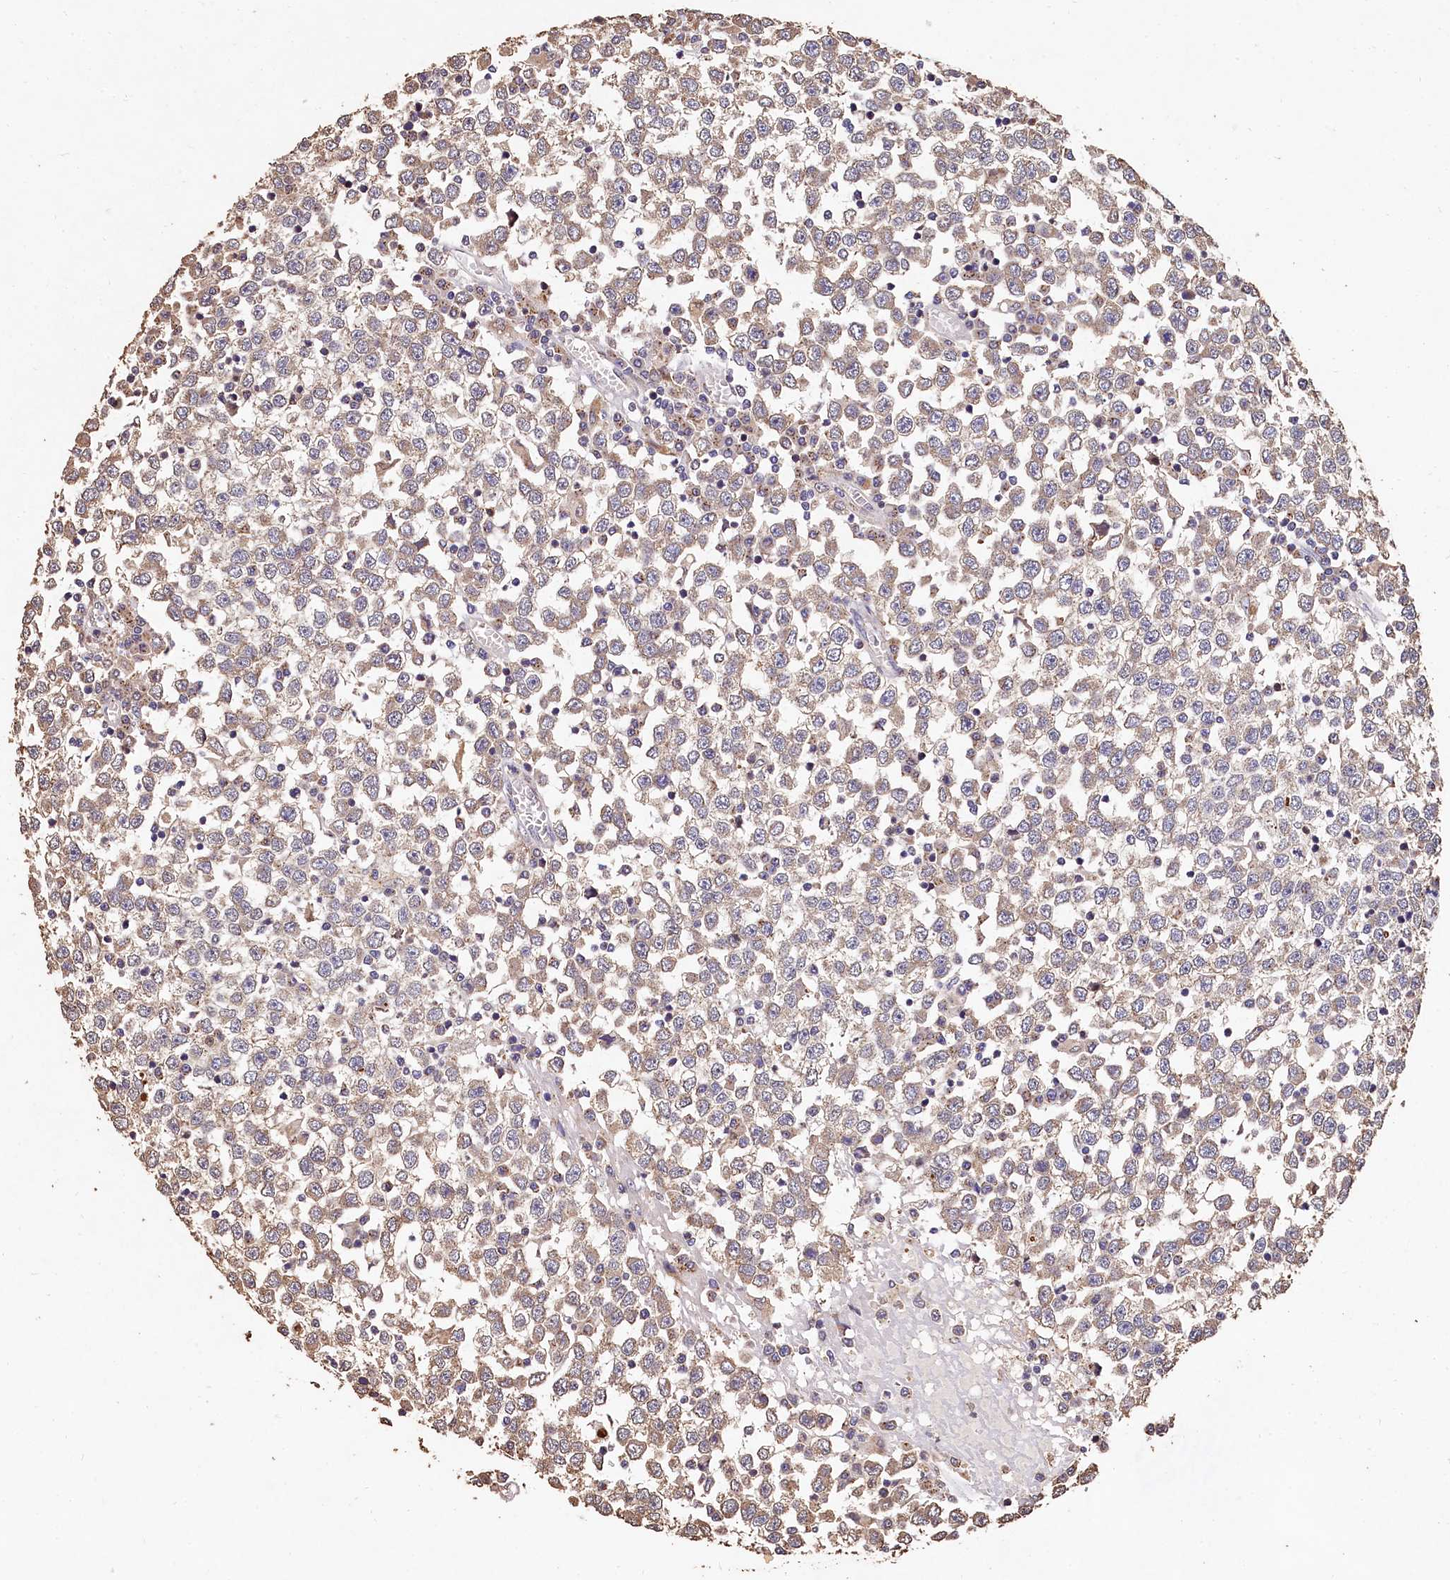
{"staining": {"intensity": "weak", "quantity": ">75%", "location": "cytoplasmic/membranous"}, "tissue": "testis cancer", "cell_type": "Tumor cells", "image_type": "cancer", "snomed": [{"axis": "morphology", "description": "Seminoma, NOS"}, {"axis": "topography", "description": "Testis"}], "caption": "Protein expression by immunohistochemistry demonstrates weak cytoplasmic/membranous staining in about >75% of tumor cells in testis cancer (seminoma).", "gene": "LSM4", "patient": {"sex": "male", "age": 65}}